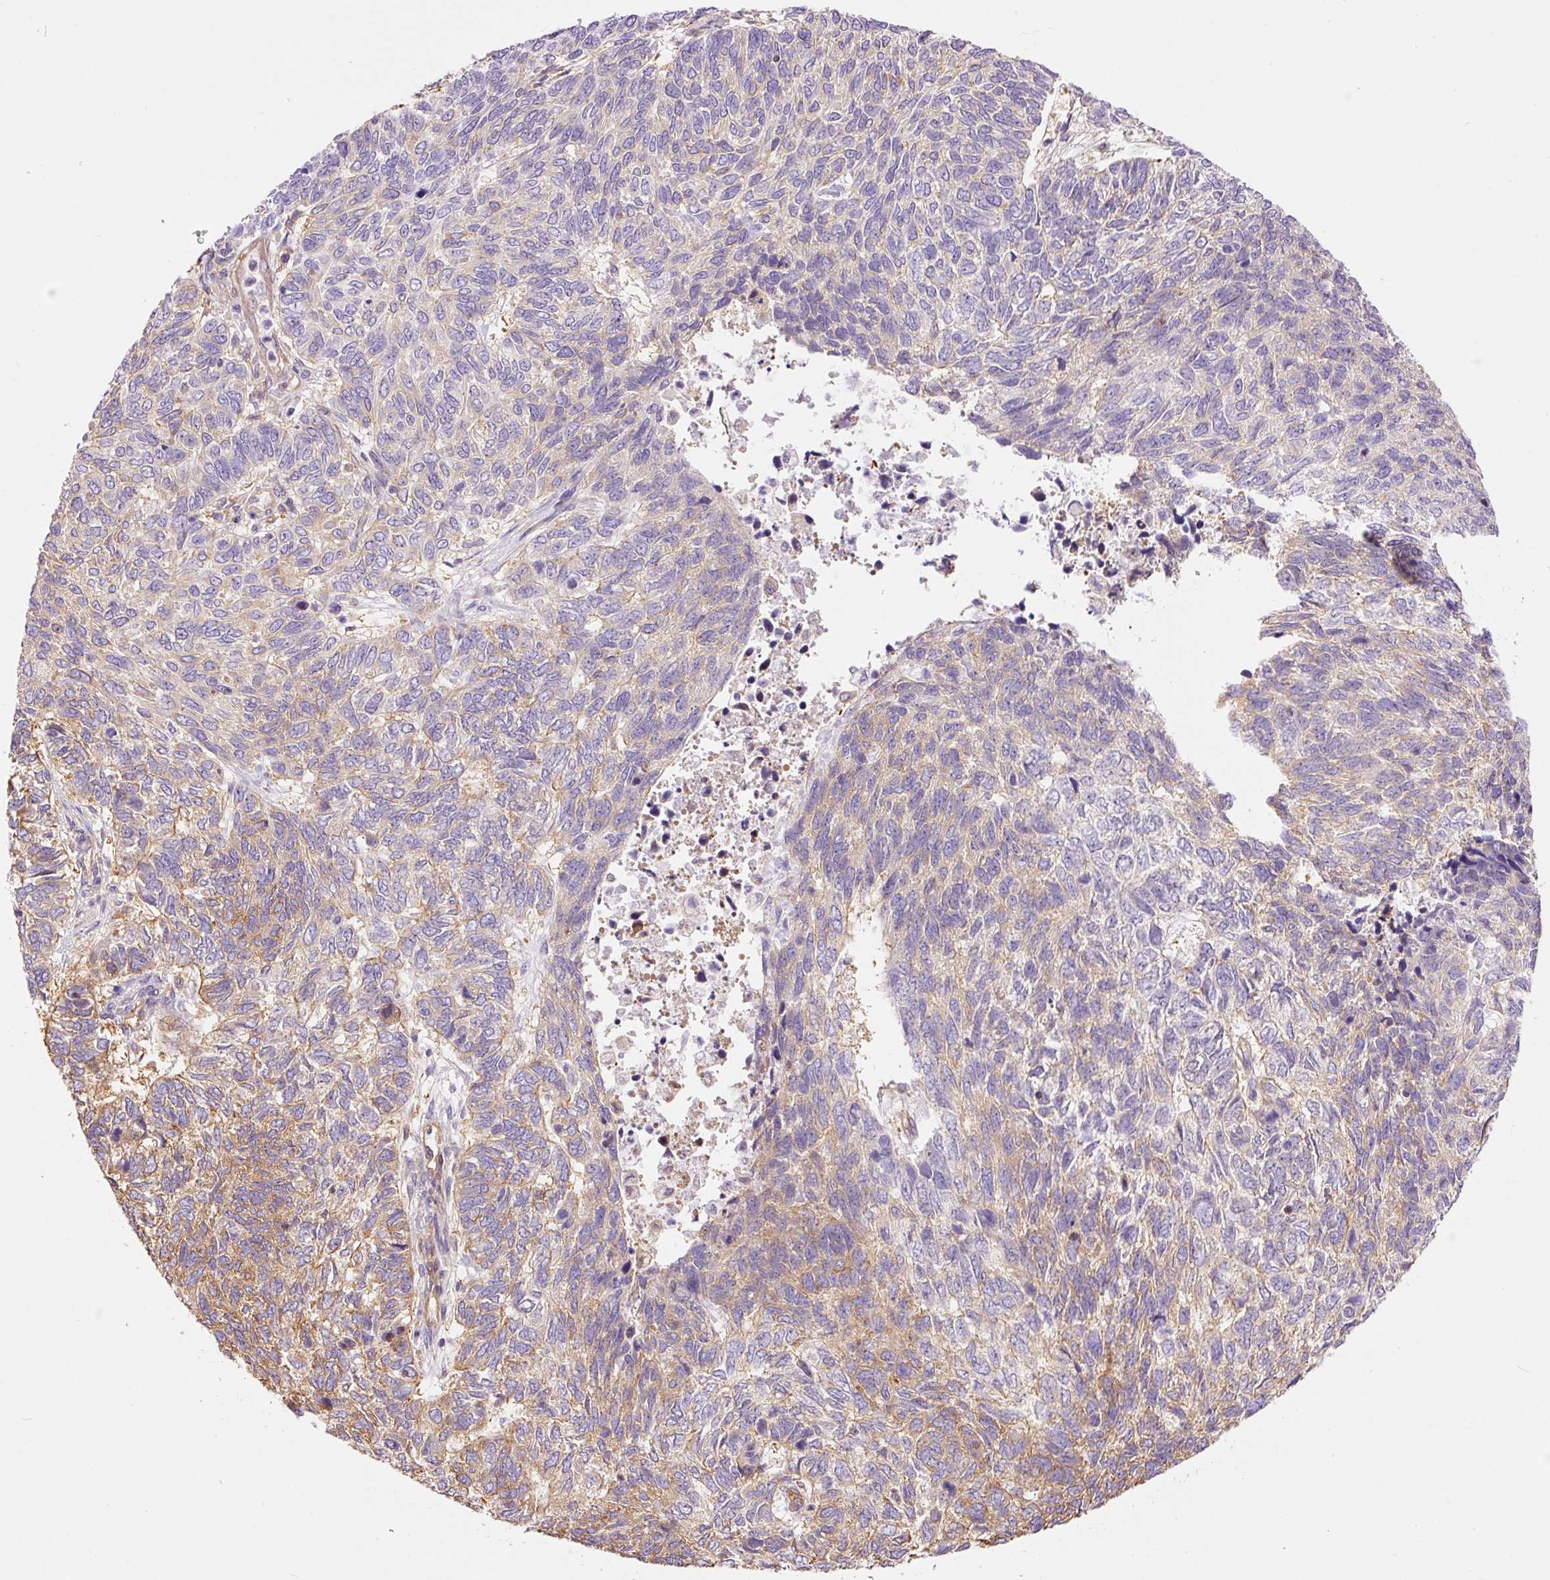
{"staining": {"intensity": "moderate", "quantity": "<25%", "location": "cytoplasmic/membranous"}, "tissue": "skin cancer", "cell_type": "Tumor cells", "image_type": "cancer", "snomed": [{"axis": "morphology", "description": "Basal cell carcinoma"}, {"axis": "topography", "description": "Skin"}], "caption": "Protein staining of skin cancer tissue displays moderate cytoplasmic/membranous expression in approximately <25% of tumor cells.", "gene": "IL10RB", "patient": {"sex": "female", "age": 65}}